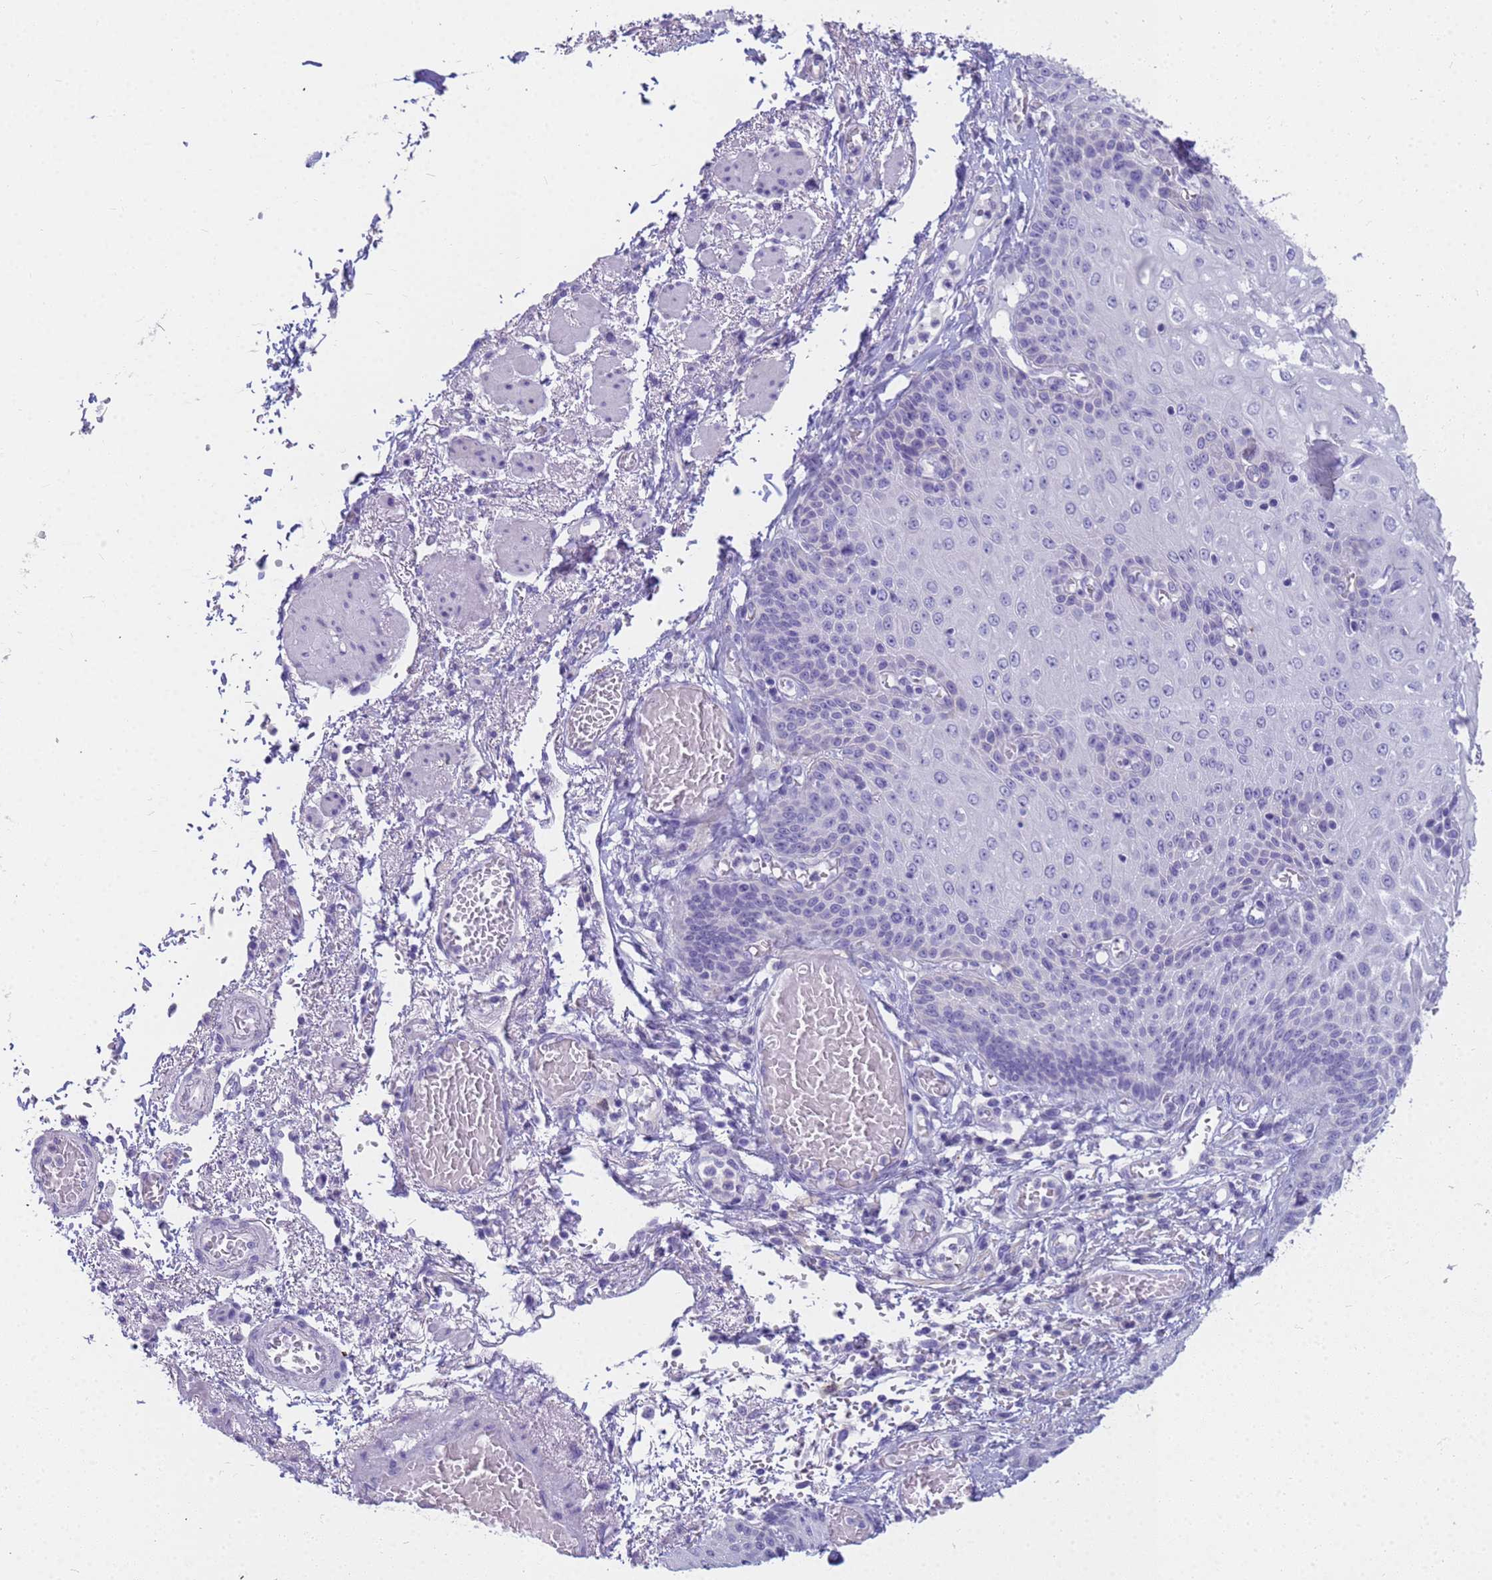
{"staining": {"intensity": "negative", "quantity": "none", "location": "none"}, "tissue": "esophagus", "cell_type": "Squamous epithelial cells", "image_type": "normal", "snomed": [{"axis": "morphology", "description": "Normal tissue, NOS"}, {"axis": "topography", "description": "Esophagus"}], "caption": "Squamous epithelial cells show no significant expression in benign esophagus. Brightfield microscopy of immunohistochemistry (IHC) stained with DAB (3,3'-diaminobenzidine) (brown) and hematoxylin (blue), captured at high magnification.", "gene": "RNASE2", "patient": {"sex": "male", "age": 81}}